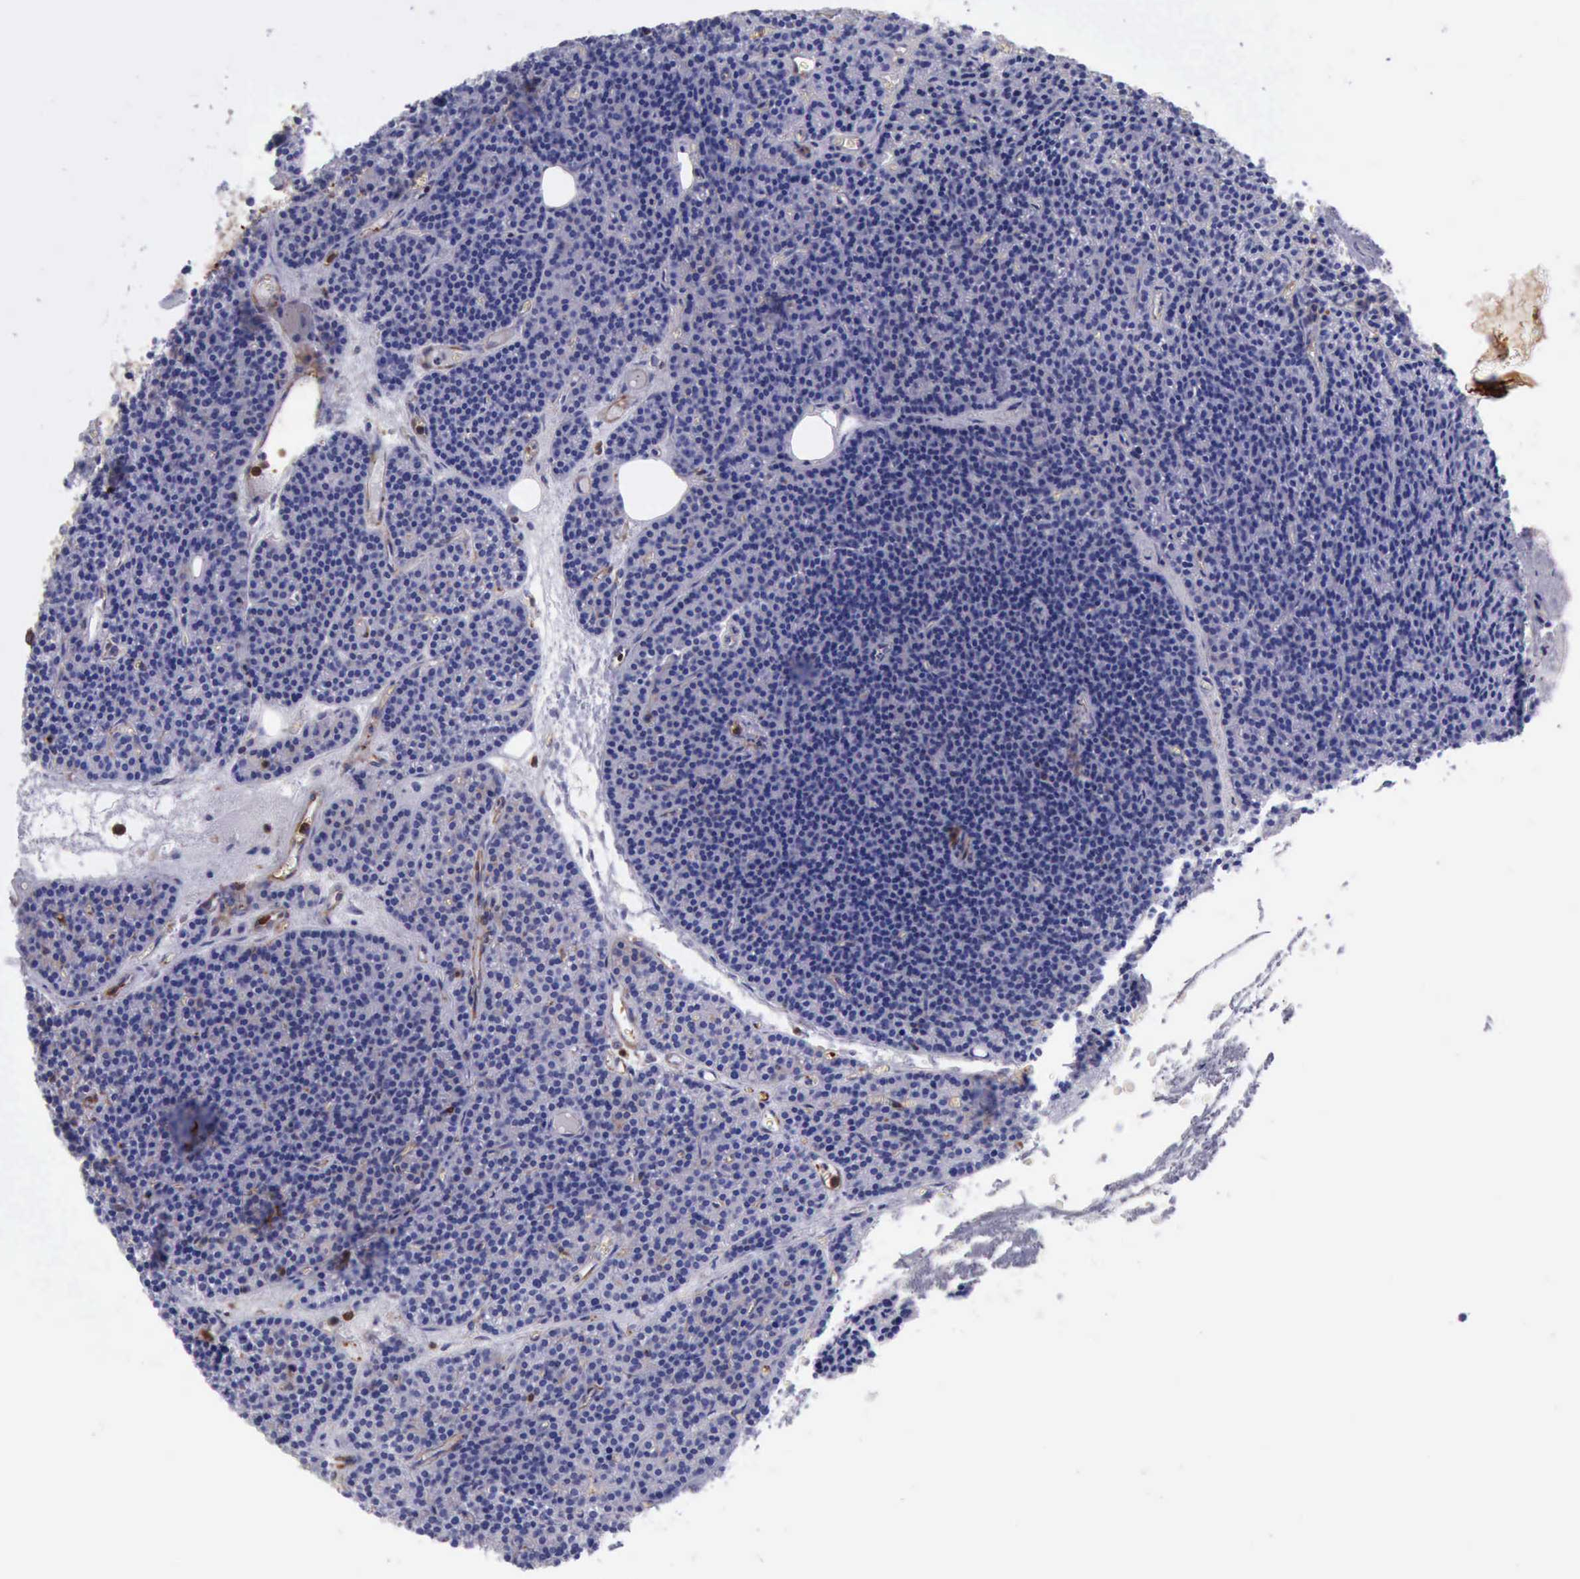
{"staining": {"intensity": "negative", "quantity": "none", "location": "none"}, "tissue": "parathyroid gland", "cell_type": "Glandular cells", "image_type": "normal", "snomed": [{"axis": "morphology", "description": "Normal tissue, NOS"}, {"axis": "topography", "description": "Parathyroid gland"}], "caption": "This is a micrograph of immunohistochemistry (IHC) staining of normal parathyroid gland, which shows no staining in glandular cells.", "gene": "FLNA", "patient": {"sex": "male", "age": 57}}